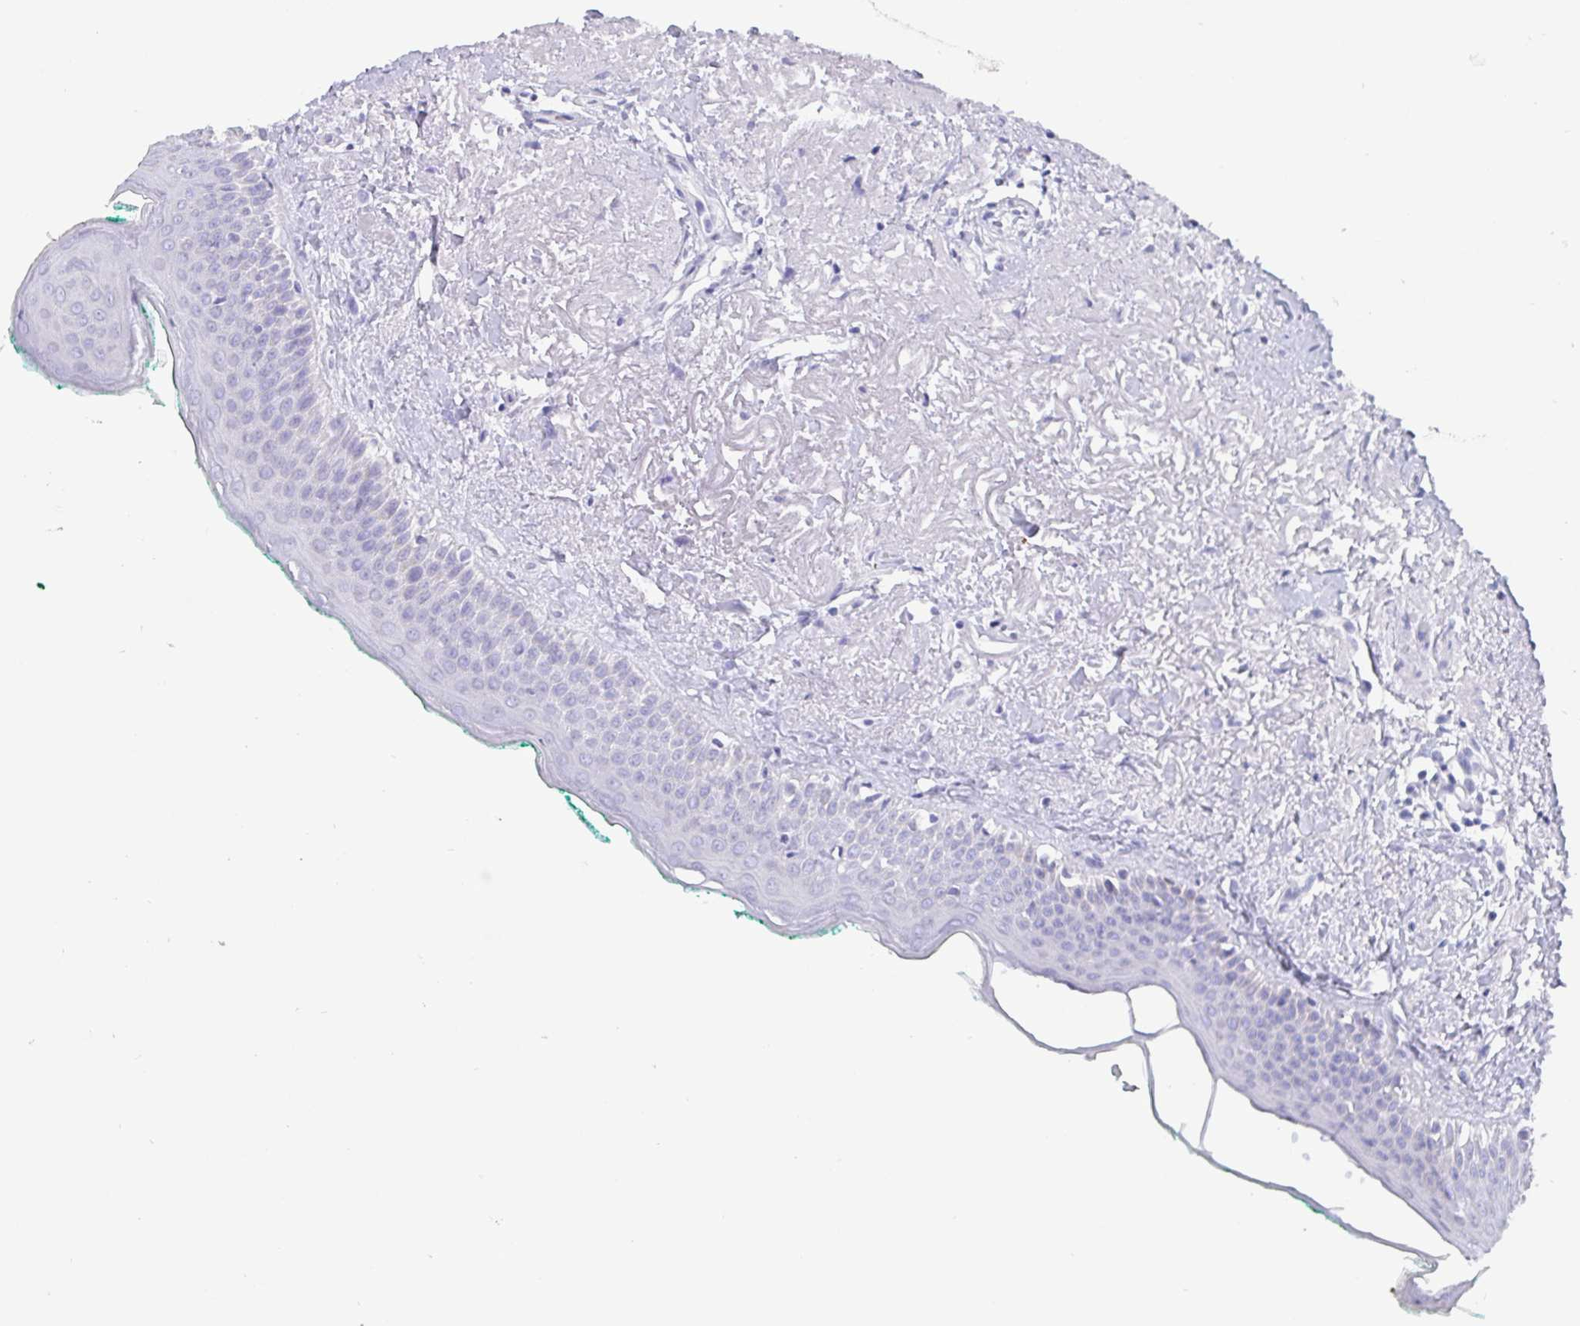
{"staining": {"intensity": "negative", "quantity": "none", "location": "none"}, "tissue": "oral mucosa", "cell_type": "Squamous epithelial cells", "image_type": "normal", "snomed": [{"axis": "morphology", "description": "Normal tissue, NOS"}, {"axis": "topography", "description": "Oral tissue"}], "caption": "Normal oral mucosa was stained to show a protein in brown. There is no significant positivity in squamous epithelial cells. The staining is performed using DAB (3,3'-diaminobenzidine) brown chromogen with nuclei counter-stained in using hematoxylin.", "gene": "SCGN", "patient": {"sex": "female", "age": 70}}